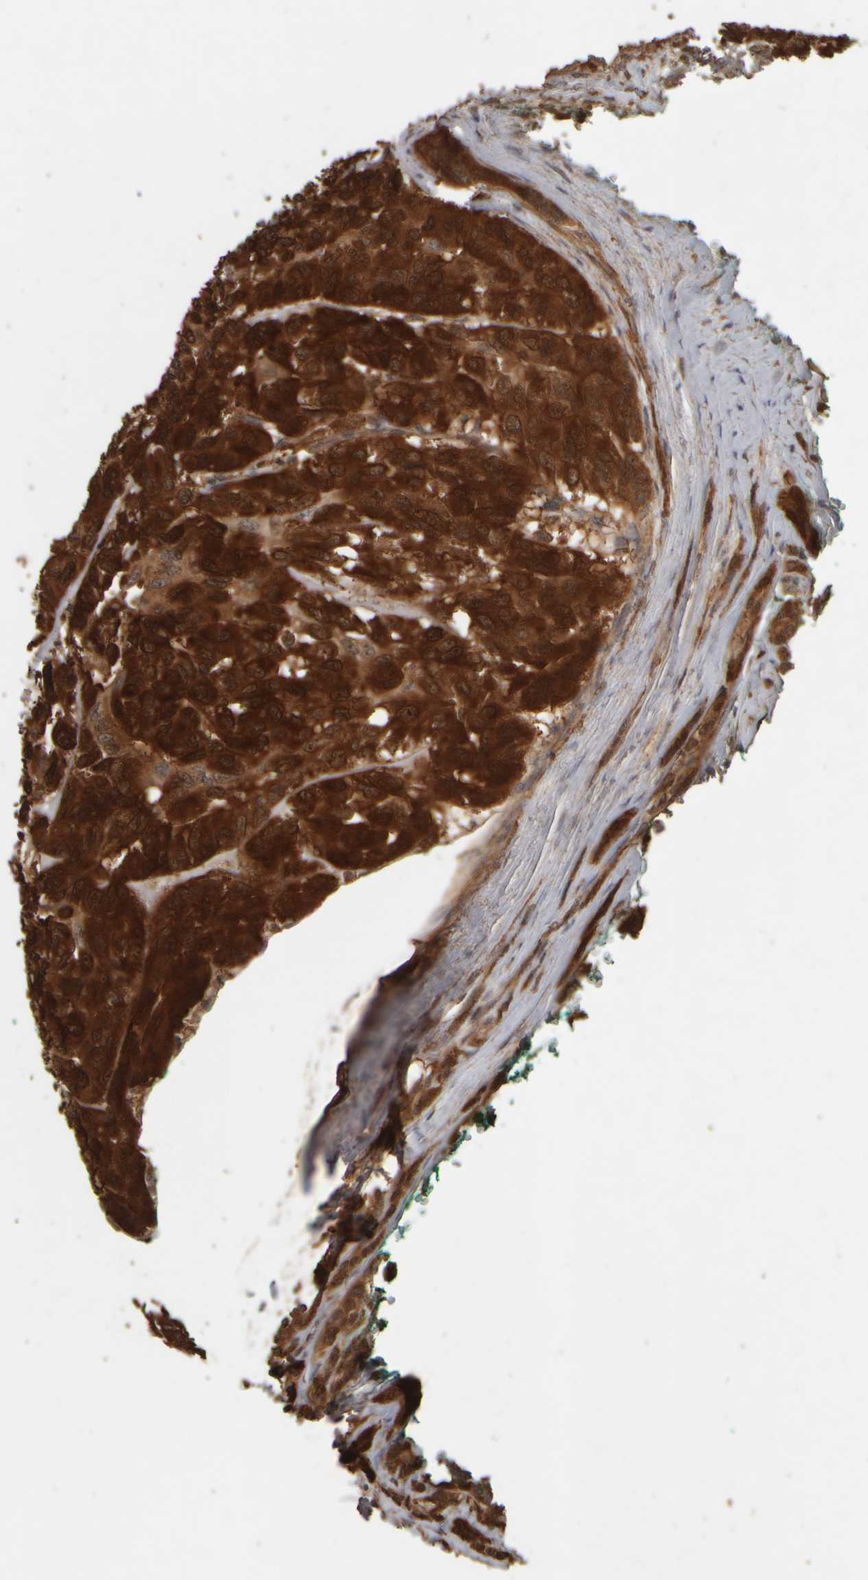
{"staining": {"intensity": "strong", "quantity": ">75%", "location": "cytoplasmic/membranous,nuclear"}, "tissue": "head and neck cancer", "cell_type": "Tumor cells", "image_type": "cancer", "snomed": [{"axis": "morphology", "description": "Adenocarcinoma, NOS"}, {"axis": "topography", "description": "Salivary gland, NOS"}, {"axis": "topography", "description": "Head-Neck"}], "caption": "A brown stain highlights strong cytoplasmic/membranous and nuclear staining of a protein in human adenocarcinoma (head and neck) tumor cells.", "gene": "SPHK1", "patient": {"sex": "female", "age": 76}}